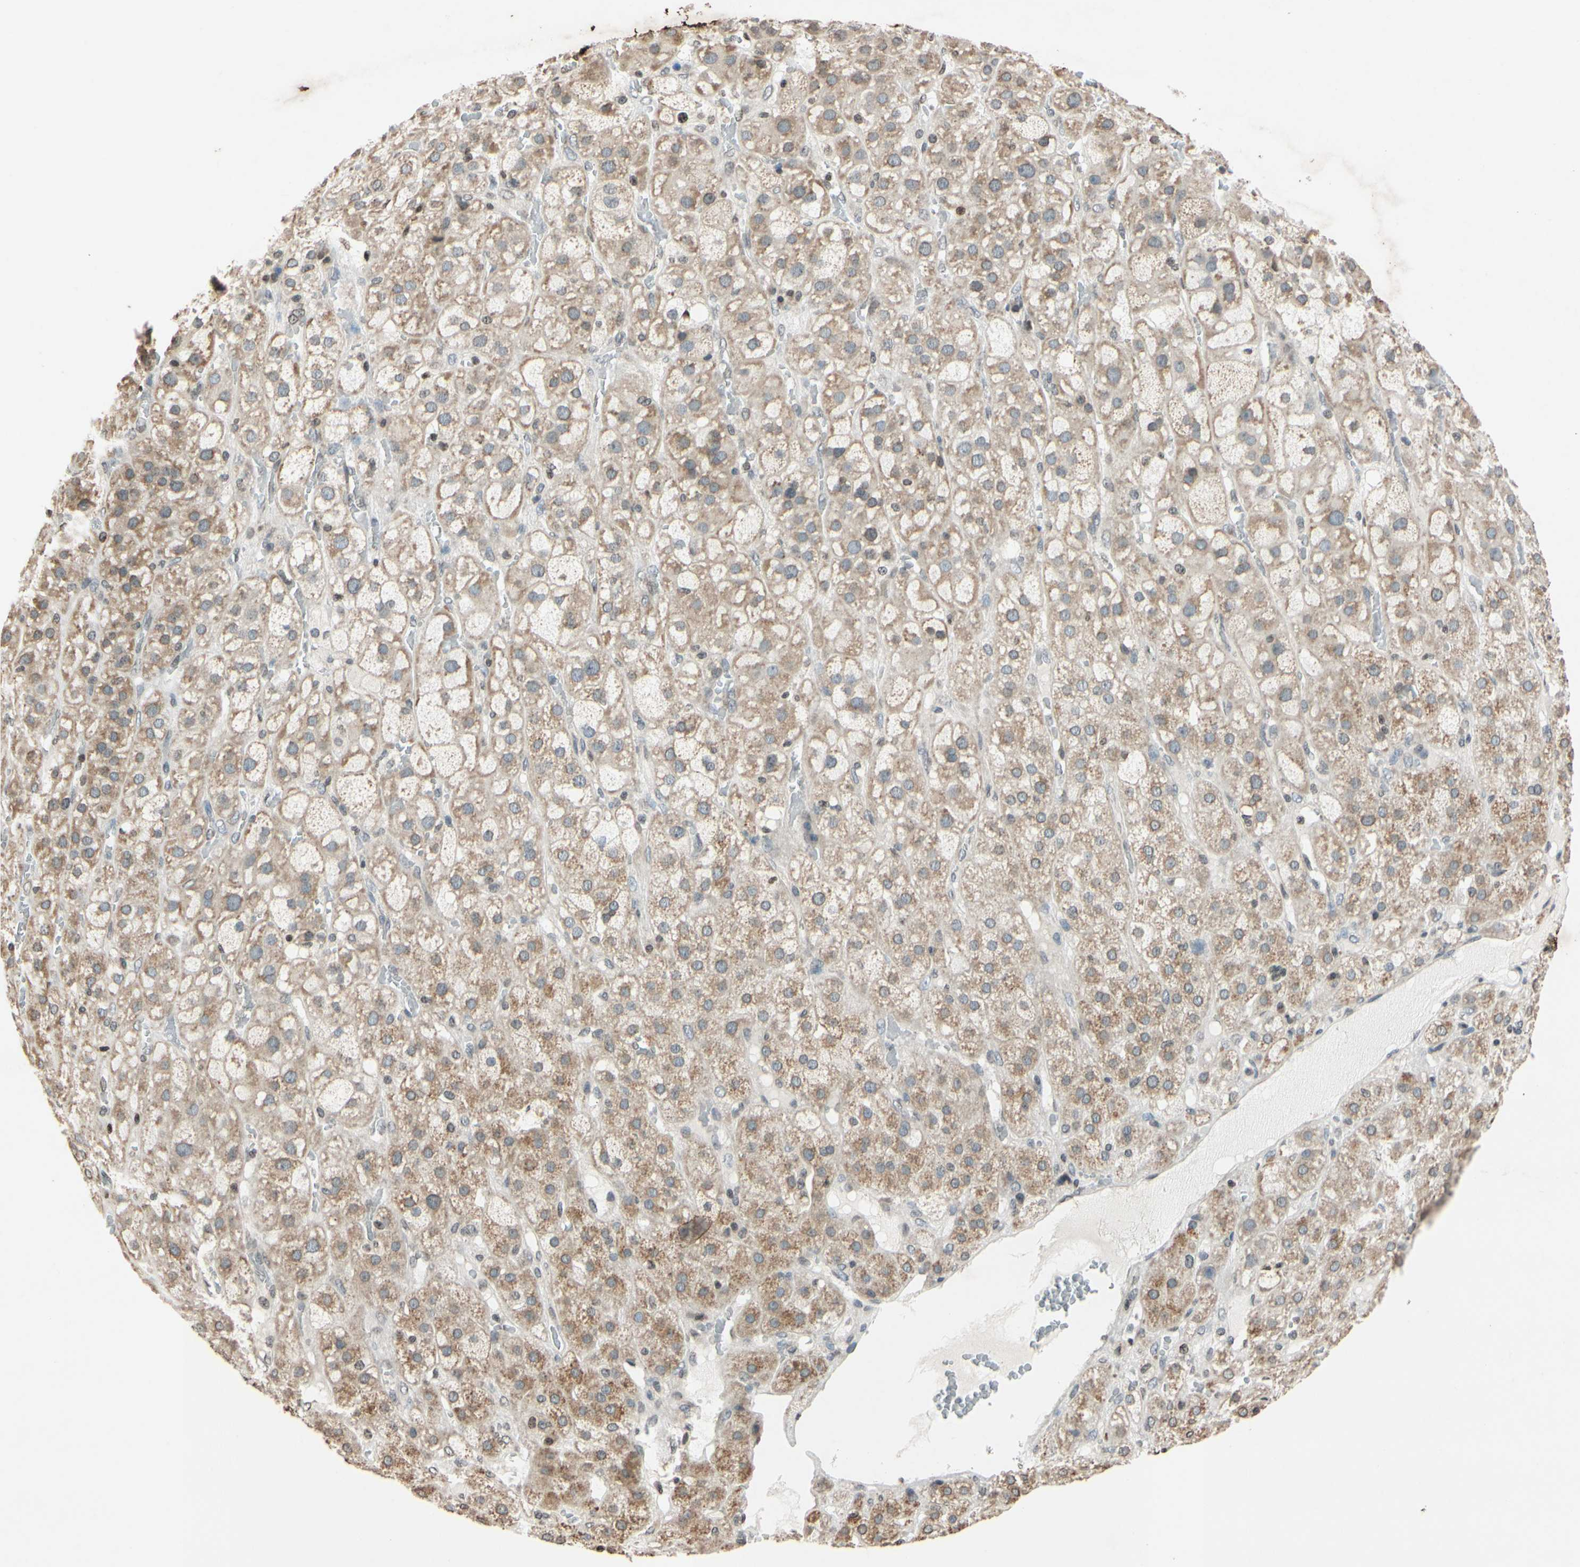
{"staining": {"intensity": "moderate", "quantity": ">75%", "location": "cytoplasmic/membranous"}, "tissue": "adrenal gland", "cell_type": "Glandular cells", "image_type": "normal", "snomed": [{"axis": "morphology", "description": "Normal tissue, NOS"}, {"axis": "topography", "description": "Adrenal gland"}], "caption": "An image of adrenal gland stained for a protein demonstrates moderate cytoplasmic/membranous brown staining in glandular cells. The staining is performed using DAB (3,3'-diaminobenzidine) brown chromogen to label protein expression. The nuclei are counter-stained blue using hematoxylin.", "gene": "CLDN11", "patient": {"sex": "female", "age": 47}}